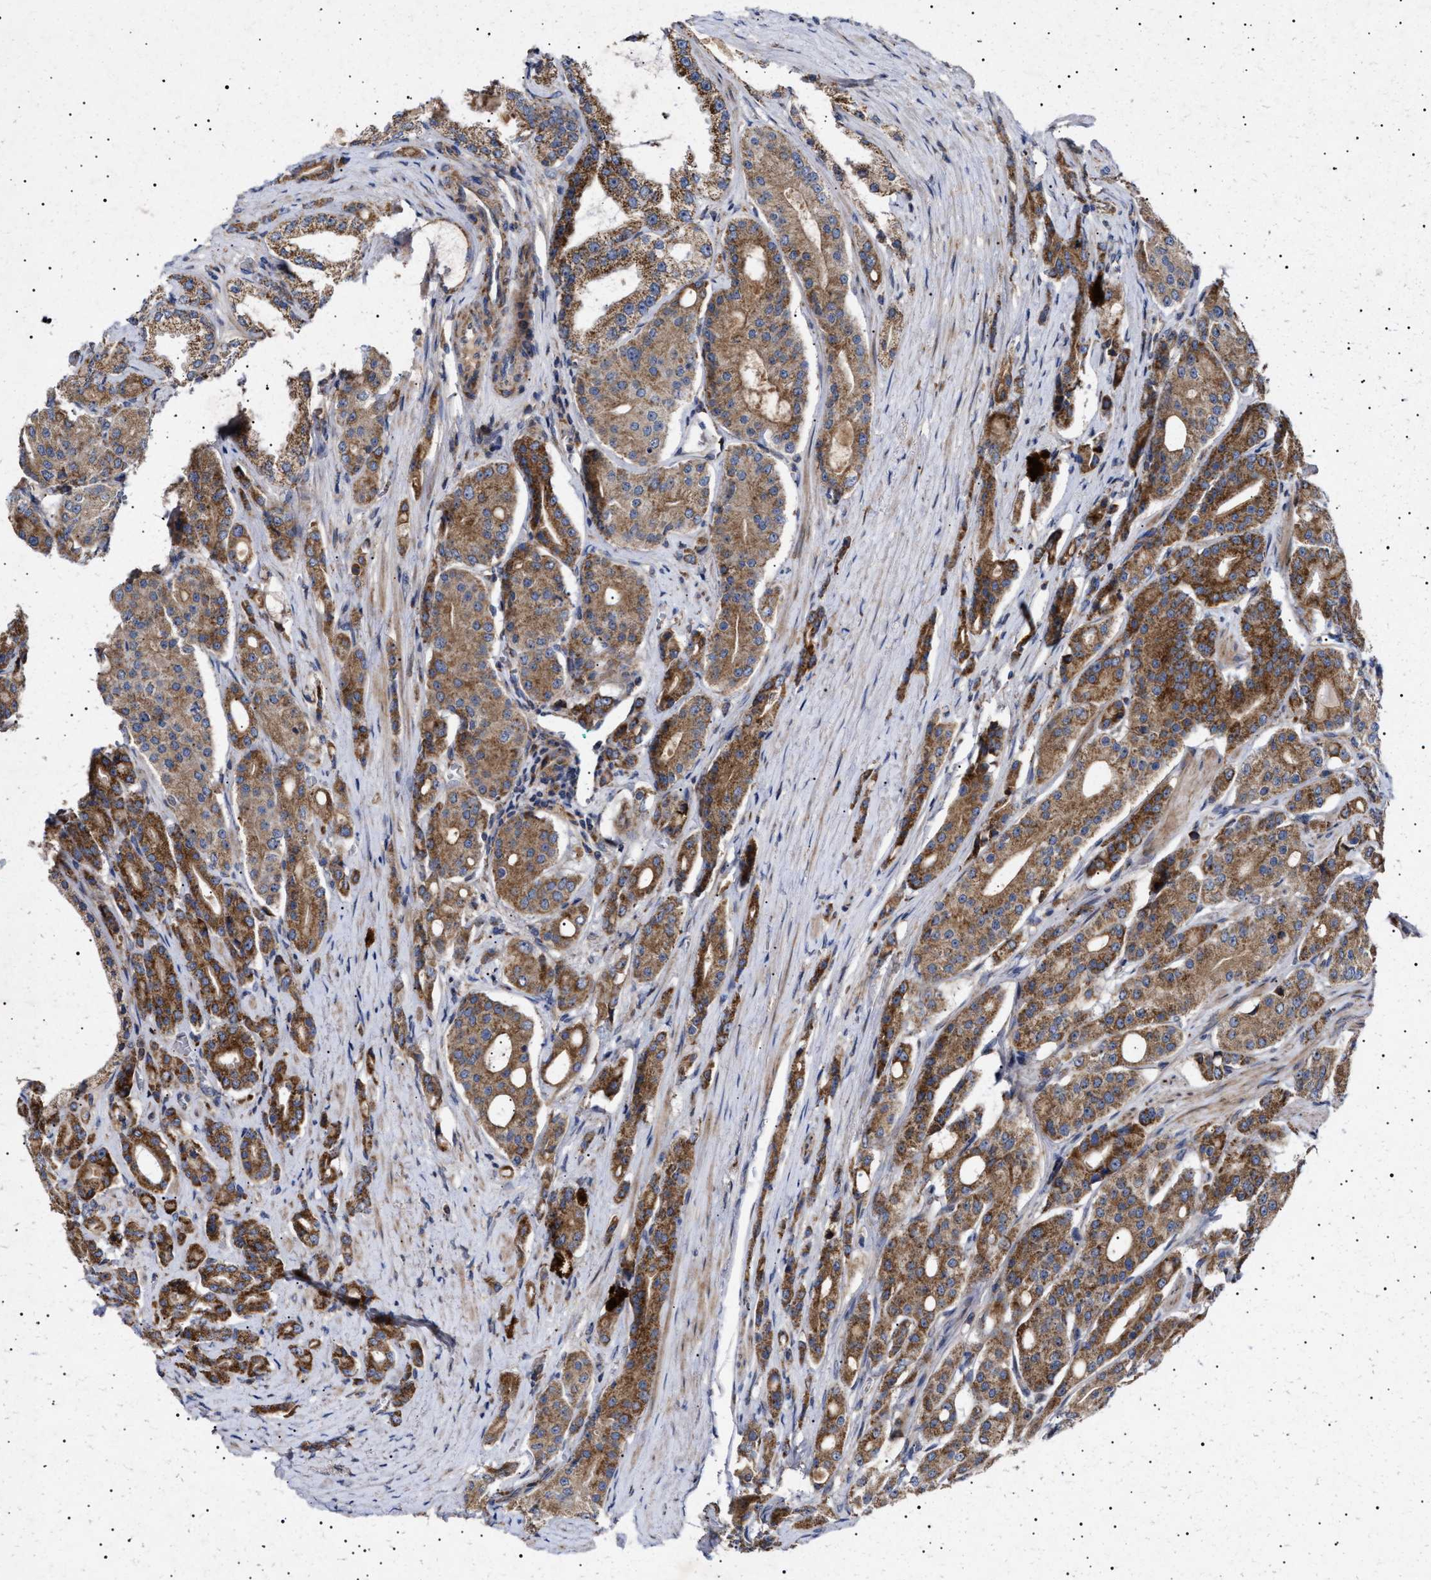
{"staining": {"intensity": "moderate", "quantity": ">75%", "location": "cytoplasmic/membranous"}, "tissue": "prostate cancer", "cell_type": "Tumor cells", "image_type": "cancer", "snomed": [{"axis": "morphology", "description": "Adenocarcinoma, High grade"}, {"axis": "topography", "description": "Prostate"}], "caption": "Human prostate cancer stained for a protein (brown) shows moderate cytoplasmic/membranous positive staining in about >75% of tumor cells.", "gene": "MRPL10", "patient": {"sex": "male", "age": 71}}